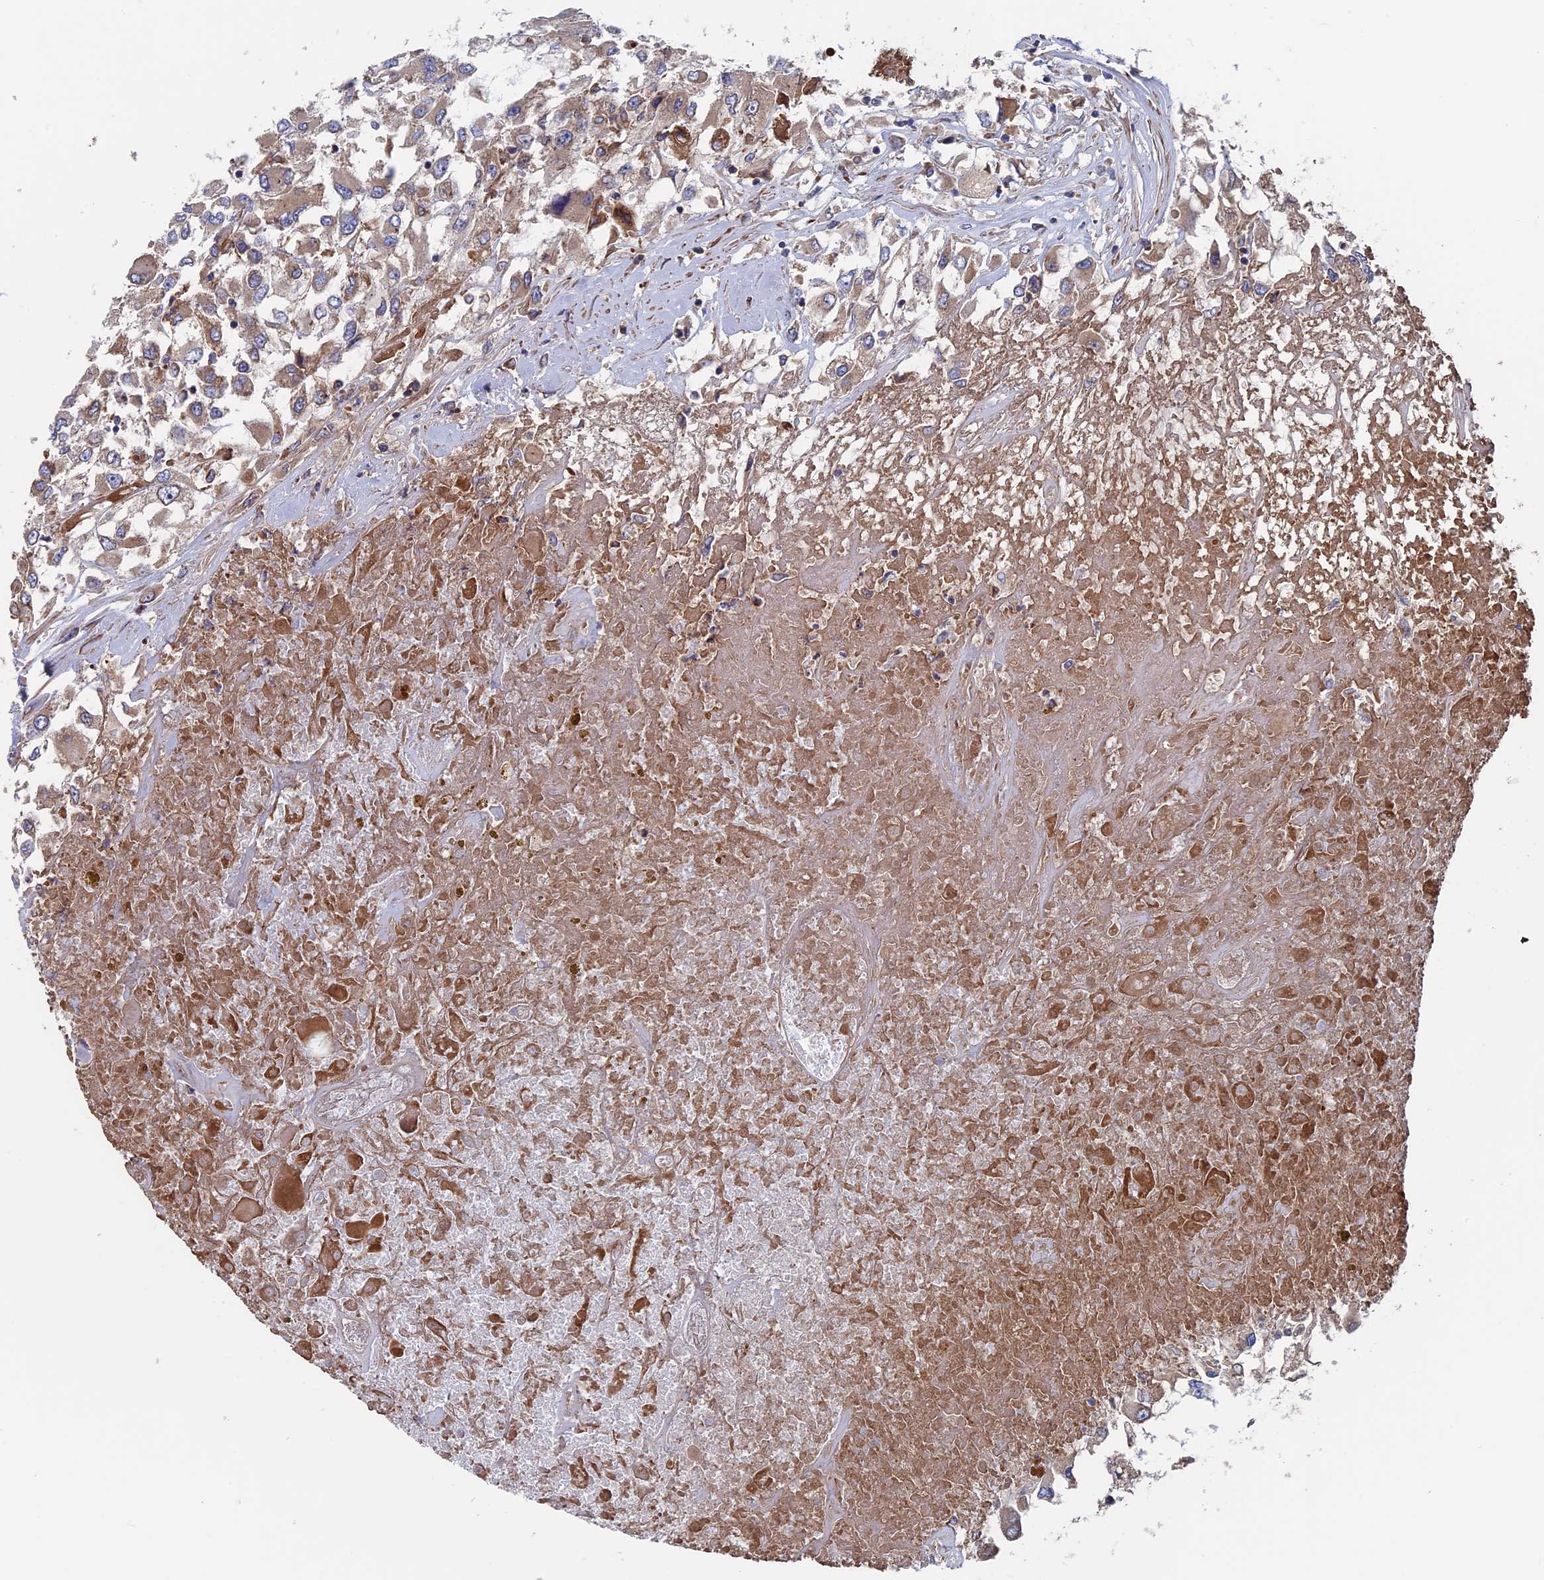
{"staining": {"intensity": "moderate", "quantity": "25%-75%", "location": "cytoplasmic/membranous"}, "tissue": "renal cancer", "cell_type": "Tumor cells", "image_type": "cancer", "snomed": [{"axis": "morphology", "description": "Adenocarcinoma, NOS"}, {"axis": "topography", "description": "Kidney"}], "caption": "Renal cancer (adenocarcinoma) tissue exhibits moderate cytoplasmic/membranous positivity in about 25%-75% of tumor cells", "gene": "DNAJC3", "patient": {"sex": "female", "age": 52}}